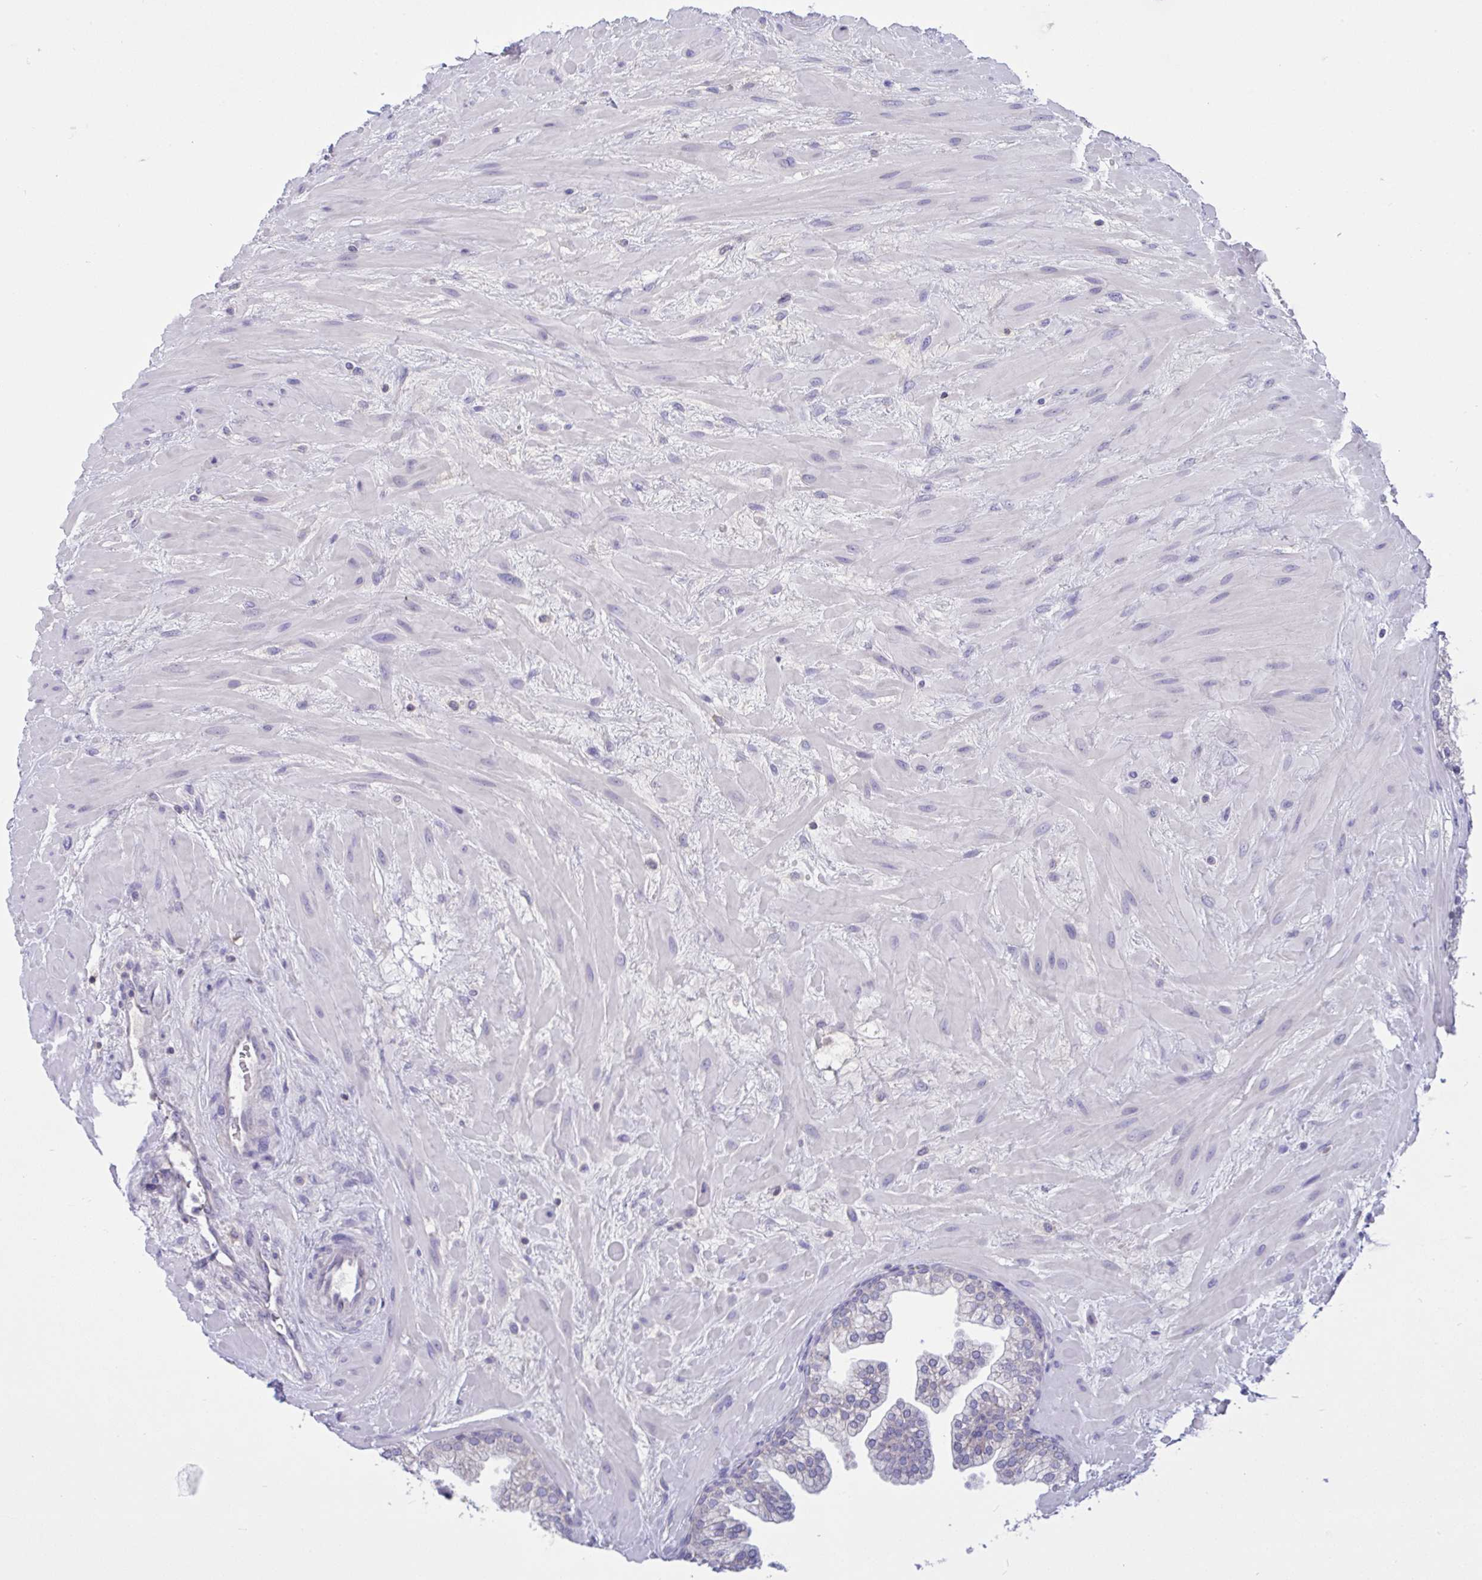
{"staining": {"intensity": "negative", "quantity": "none", "location": "none"}, "tissue": "prostate", "cell_type": "Glandular cells", "image_type": "normal", "snomed": [{"axis": "morphology", "description": "Normal tissue, NOS"}, {"axis": "topography", "description": "Prostate"}, {"axis": "topography", "description": "Peripheral nerve tissue"}], "caption": "Prostate was stained to show a protein in brown. There is no significant staining in glandular cells. The staining is performed using DAB (3,3'-diaminobenzidine) brown chromogen with nuclei counter-stained in using hematoxylin.", "gene": "TMEM41A", "patient": {"sex": "male", "age": 61}}